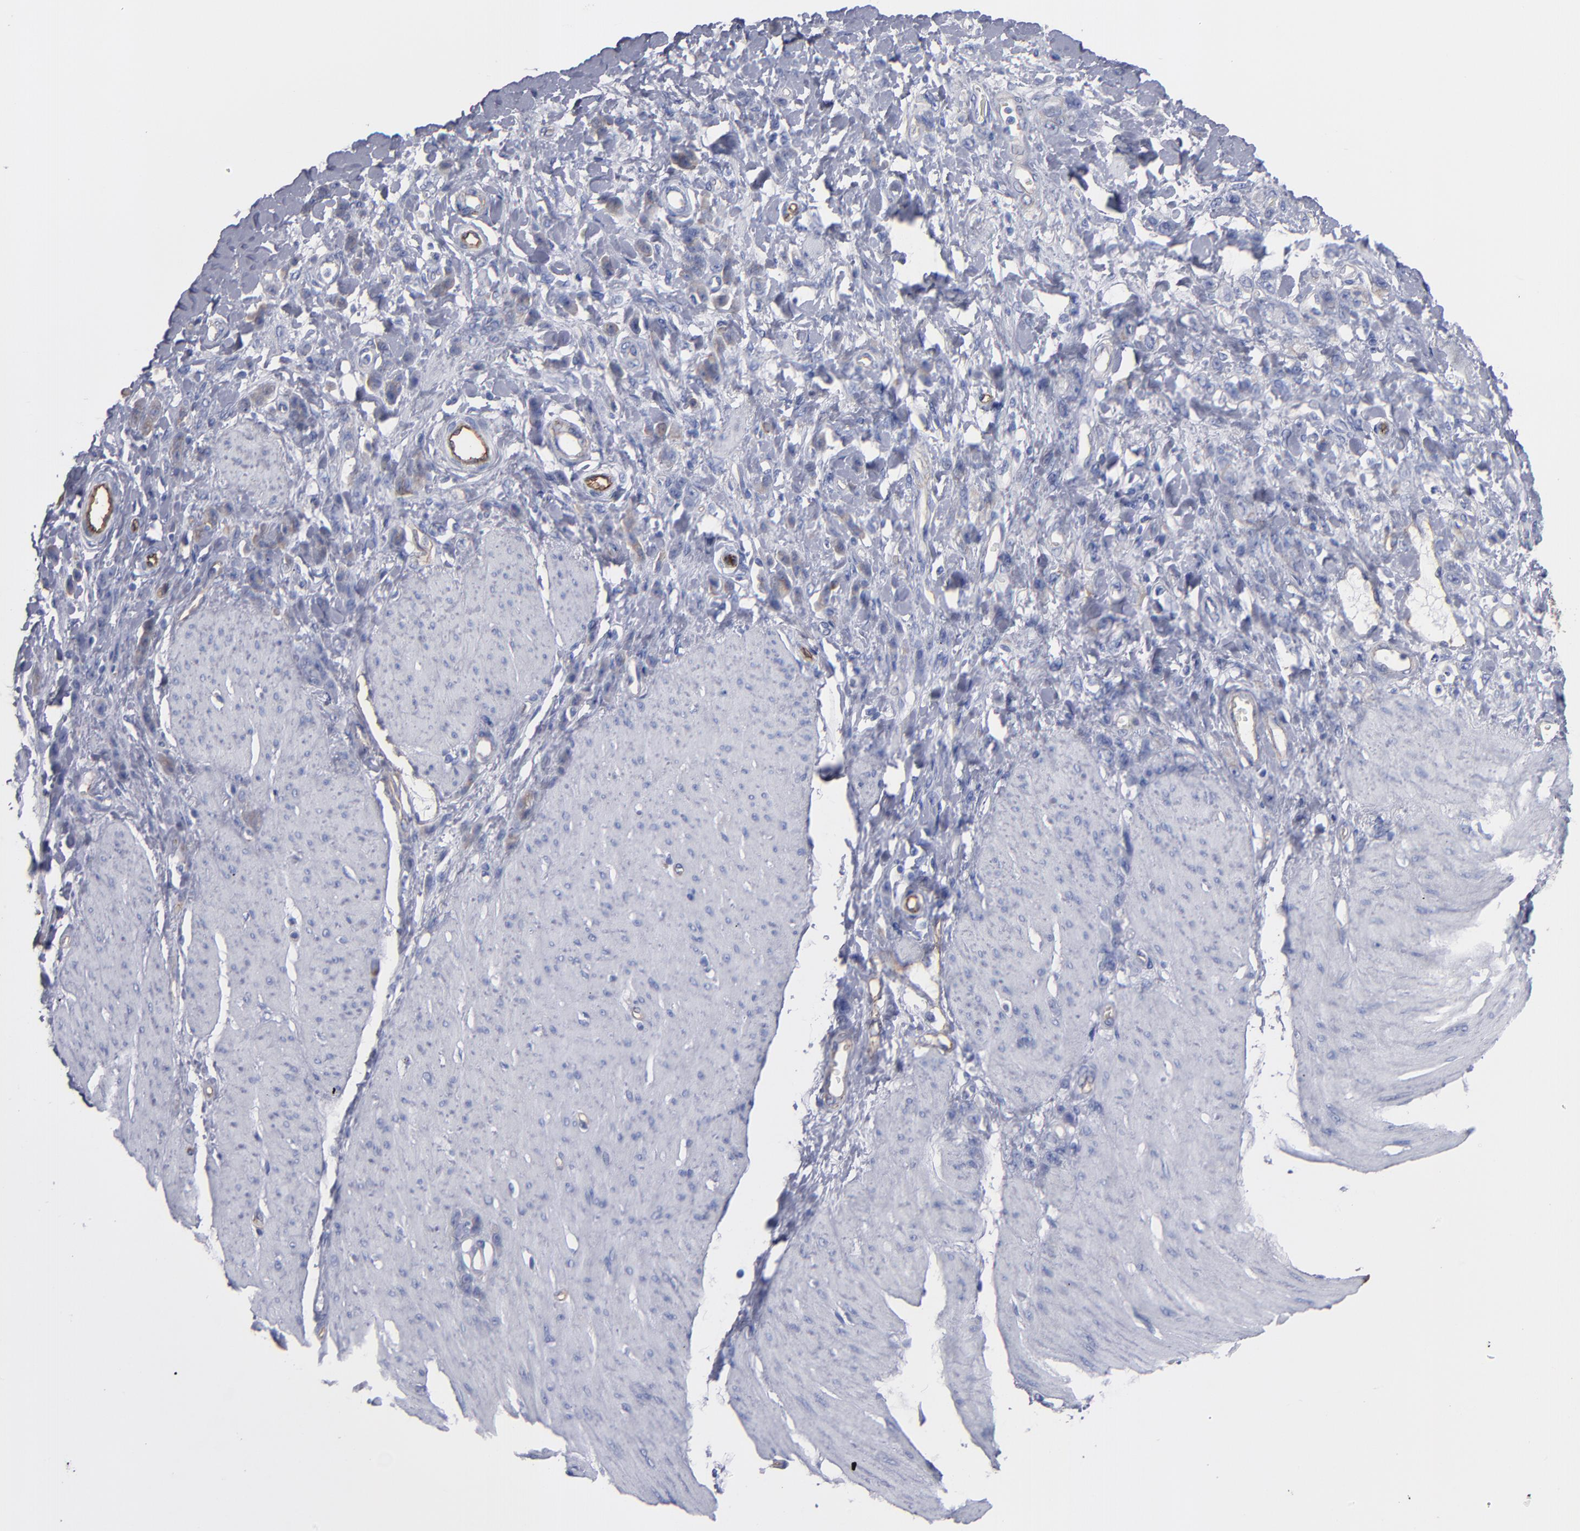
{"staining": {"intensity": "weak", "quantity": "<25%", "location": "cytoplasmic/membranous"}, "tissue": "stomach cancer", "cell_type": "Tumor cells", "image_type": "cancer", "snomed": [{"axis": "morphology", "description": "Normal tissue, NOS"}, {"axis": "morphology", "description": "Adenocarcinoma, NOS"}, {"axis": "topography", "description": "Stomach"}], "caption": "Adenocarcinoma (stomach) stained for a protein using immunohistochemistry reveals no staining tumor cells.", "gene": "TM4SF1", "patient": {"sex": "male", "age": 82}}